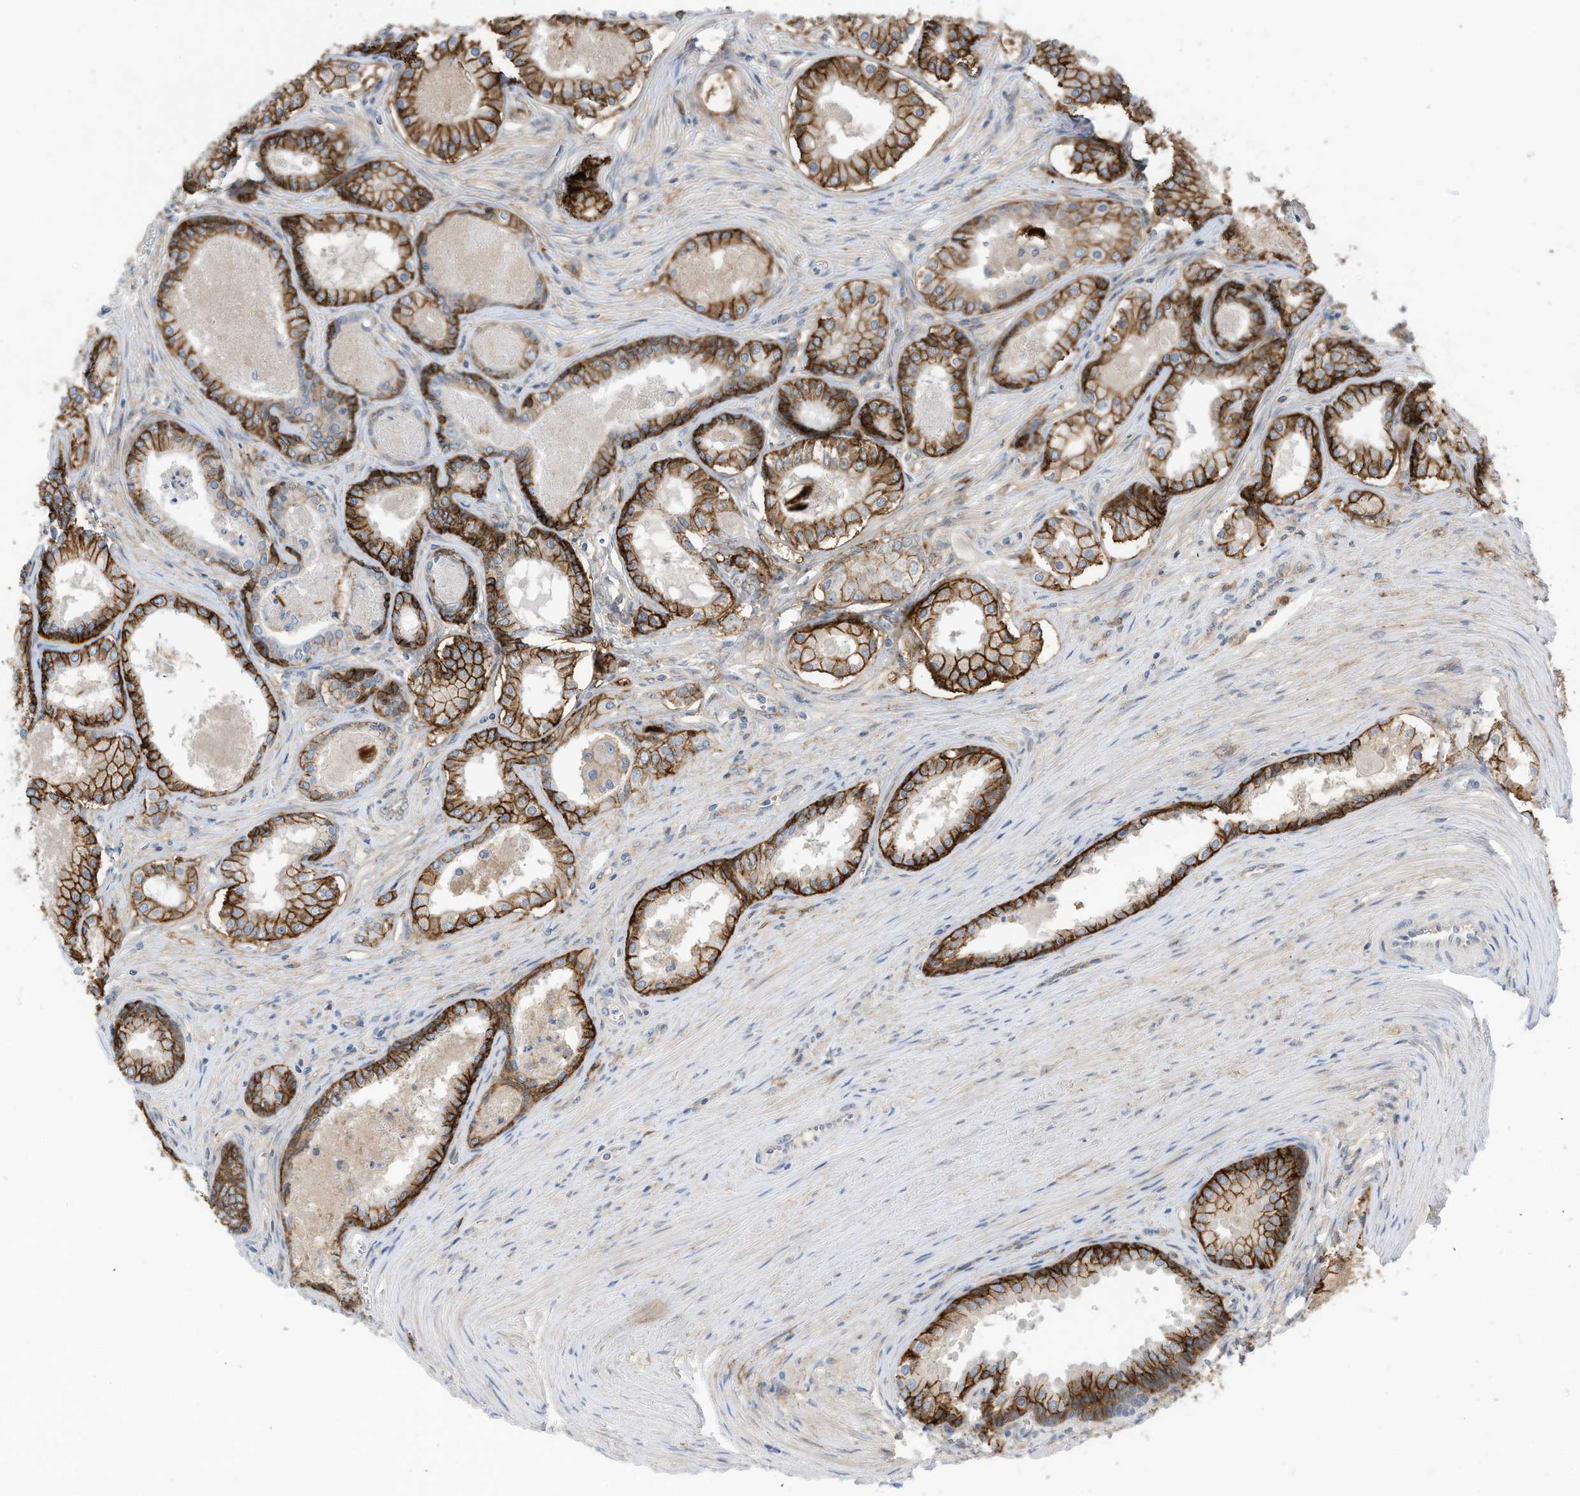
{"staining": {"intensity": "strong", "quantity": ">75%", "location": "cytoplasmic/membranous"}, "tissue": "prostate cancer", "cell_type": "Tumor cells", "image_type": "cancer", "snomed": [{"axis": "morphology", "description": "Adenocarcinoma, High grade"}, {"axis": "topography", "description": "Prostate"}], "caption": "High-grade adenocarcinoma (prostate) was stained to show a protein in brown. There is high levels of strong cytoplasmic/membranous staining in approximately >75% of tumor cells. Using DAB (3,3'-diaminobenzidine) (brown) and hematoxylin (blue) stains, captured at high magnification using brightfield microscopy.", "gene": "SLC1A5", "patient": {"sex": "male", "age": 68}}